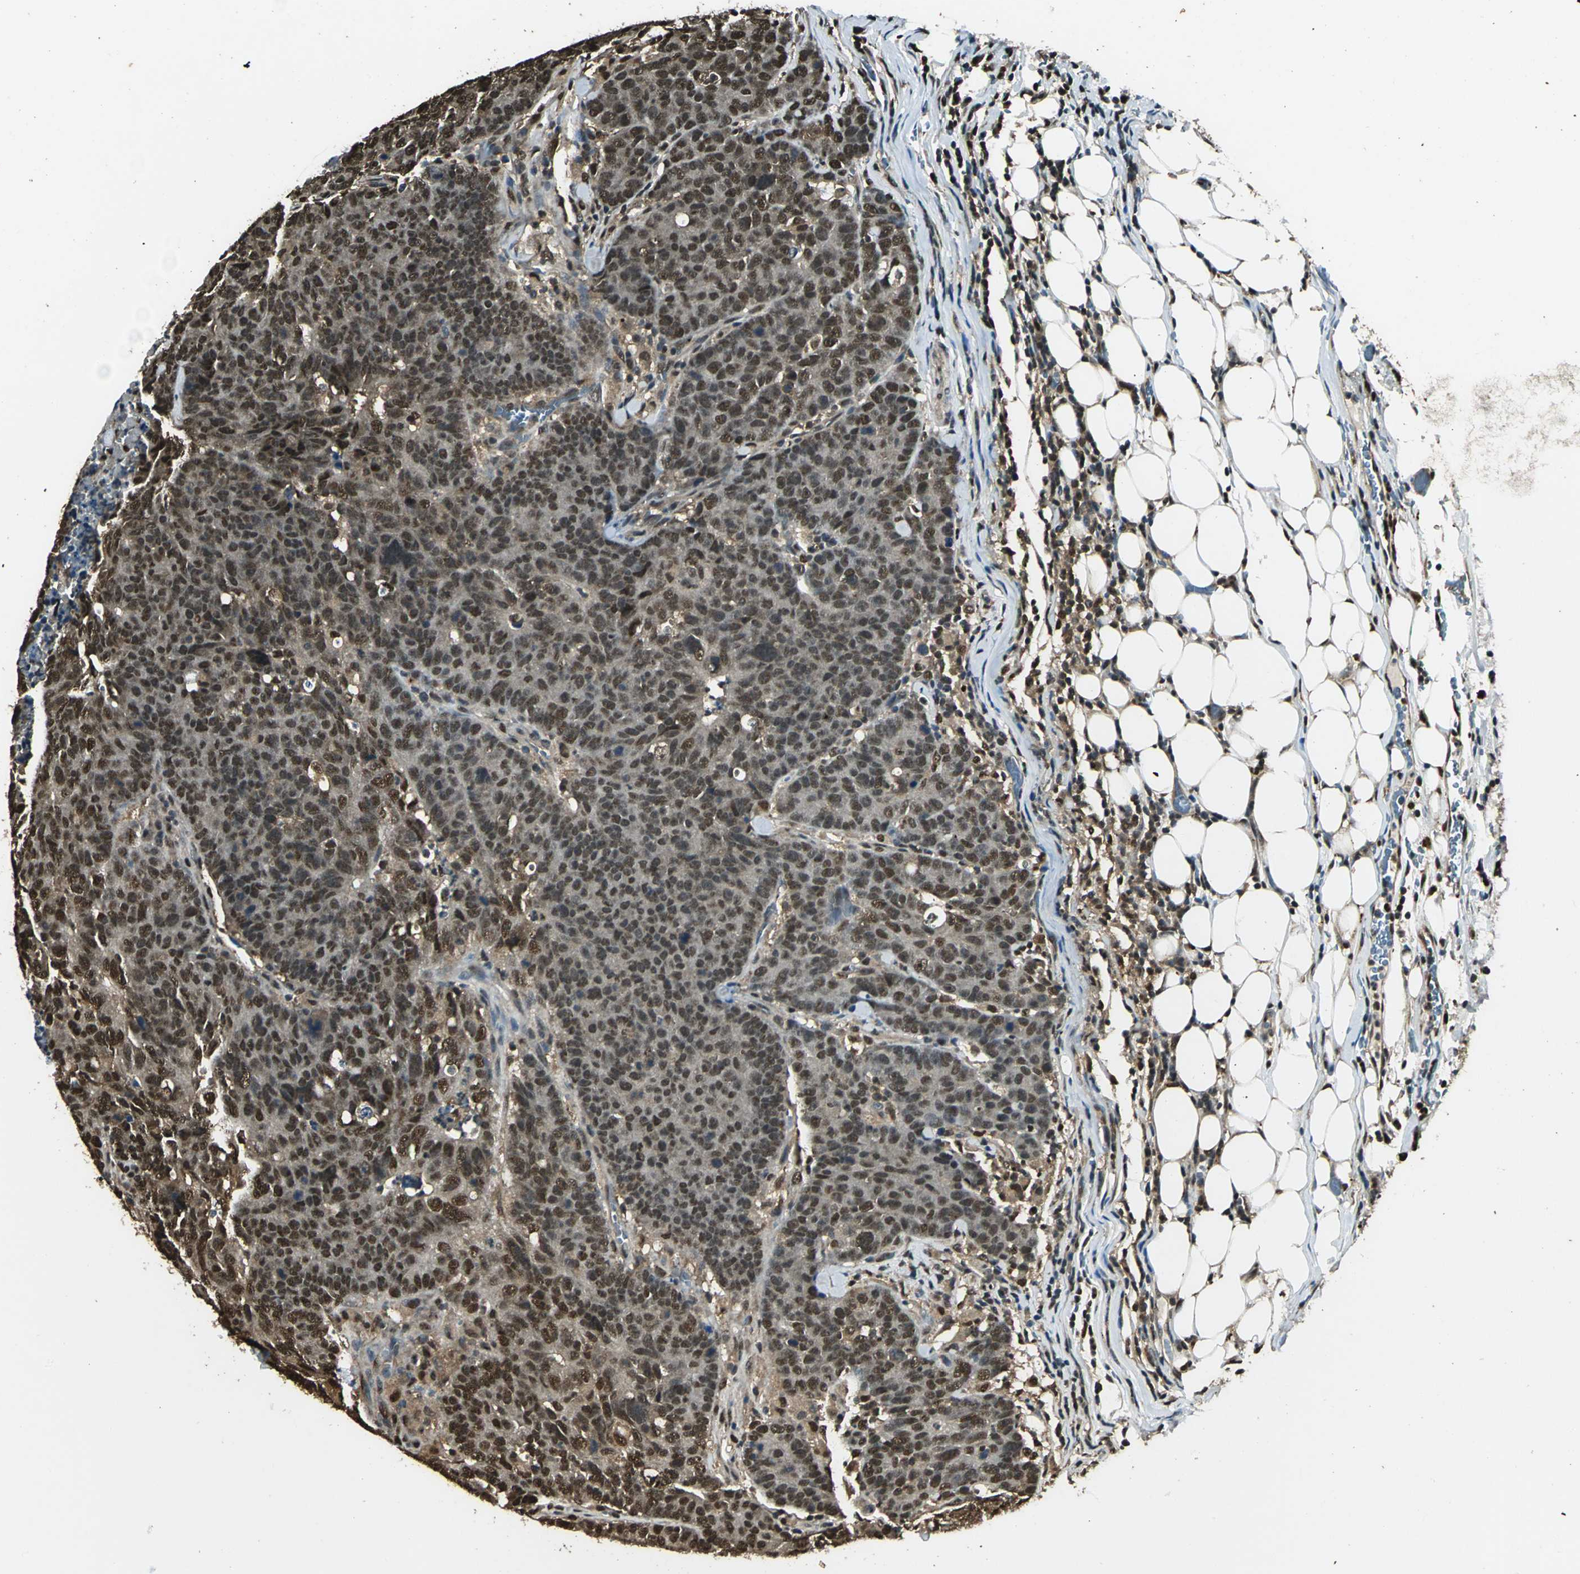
{"staining": {"intensity": "moderate", "quantity": ">75%", "location": "cytoplasmic/membranous,nuclear"}, "tissue": "colorectal cancer", "cell_type": "Tumor cells", "image_type": "cancer", "snomed": [{"axis": "morphology", "description": "Adenocarcinoma, NOS"}, {"axis": "topography", "description": "Colon"}], "caption": "This is a photomicrograph of immunohistochemistry staining of adenocarcinoma (colorectal), which shows moderate expression in the cytoplasmic/membranous and nuclear of tumor cells.", "gene": "PPP1R13L", "patient": {"sex": "female", "age": 53}}